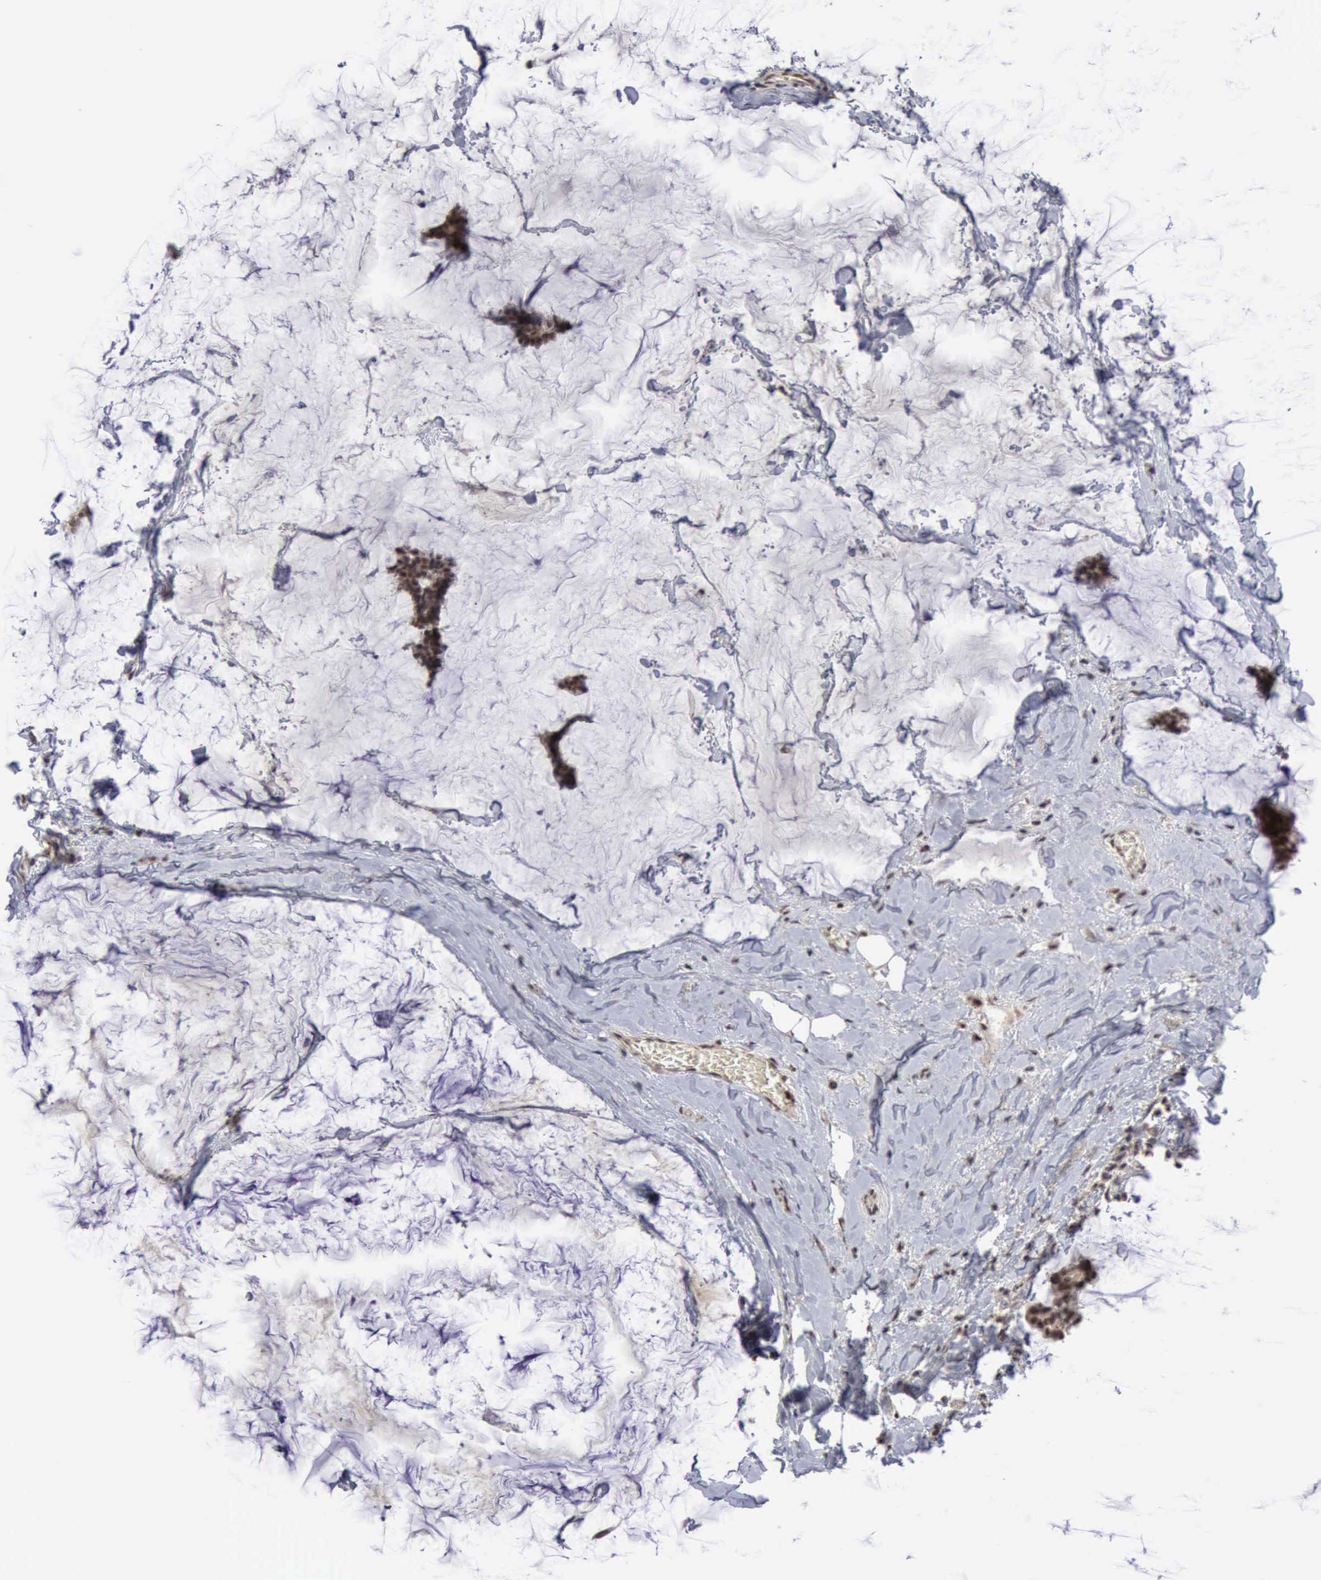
{"staining": {"intensity": "moderate", "quantity": ">75%", "location": "nuclear"}, "tissue": "breast cancer", "cell_type": "Tumor cells", "image_type": "cancer", "snomed": [{"axis": "morphology", "description": "Duct carcinoma"}, {"axis": "topography", "description": "Breast"}], "caption": "Human breast cancer stained with a protein marker exhibits moderate staining in tumor cells.", "gene": "CDKN2A", "patient": {"sex": "female", "age": 93}}